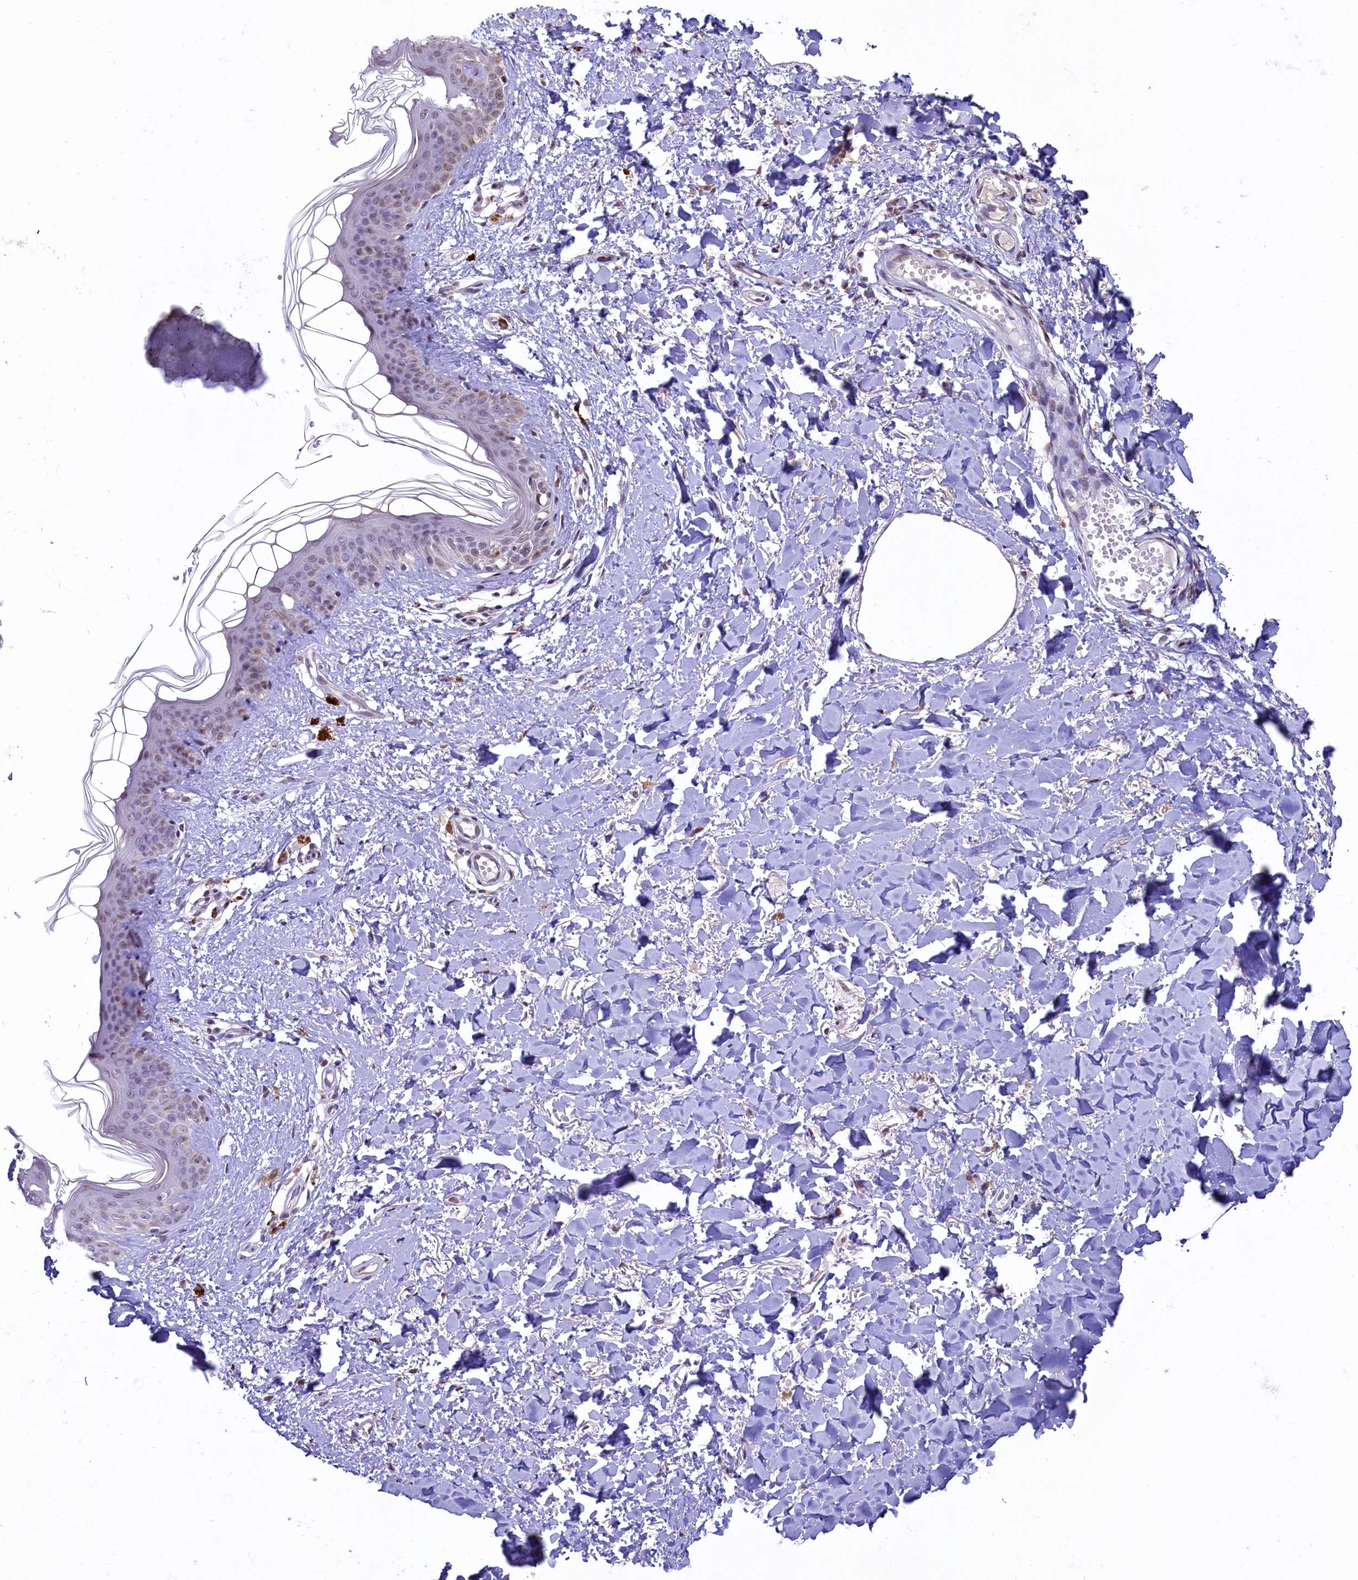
{"staining": {"intensity": "moderate", "quantity": "25%-75%", "location": "cytoplasmic/membranous,nuclear"}, "tissue": "skin", "cell_type": "Fibroblasts", "image_type": "normal", "snomed": [{"axis": "morphology", "description": "Normal tissue, NOS"}, {"axis": "topography", "description": "Skin"}], "caption": "The image reveals staining of benign skin, revealing moderate cytoplasmic/membranous,nuclear protein positivity (brown color) within fibroblasts.", "gene": "ANKS3", "patient": {"sex": "female", "age": 46}}